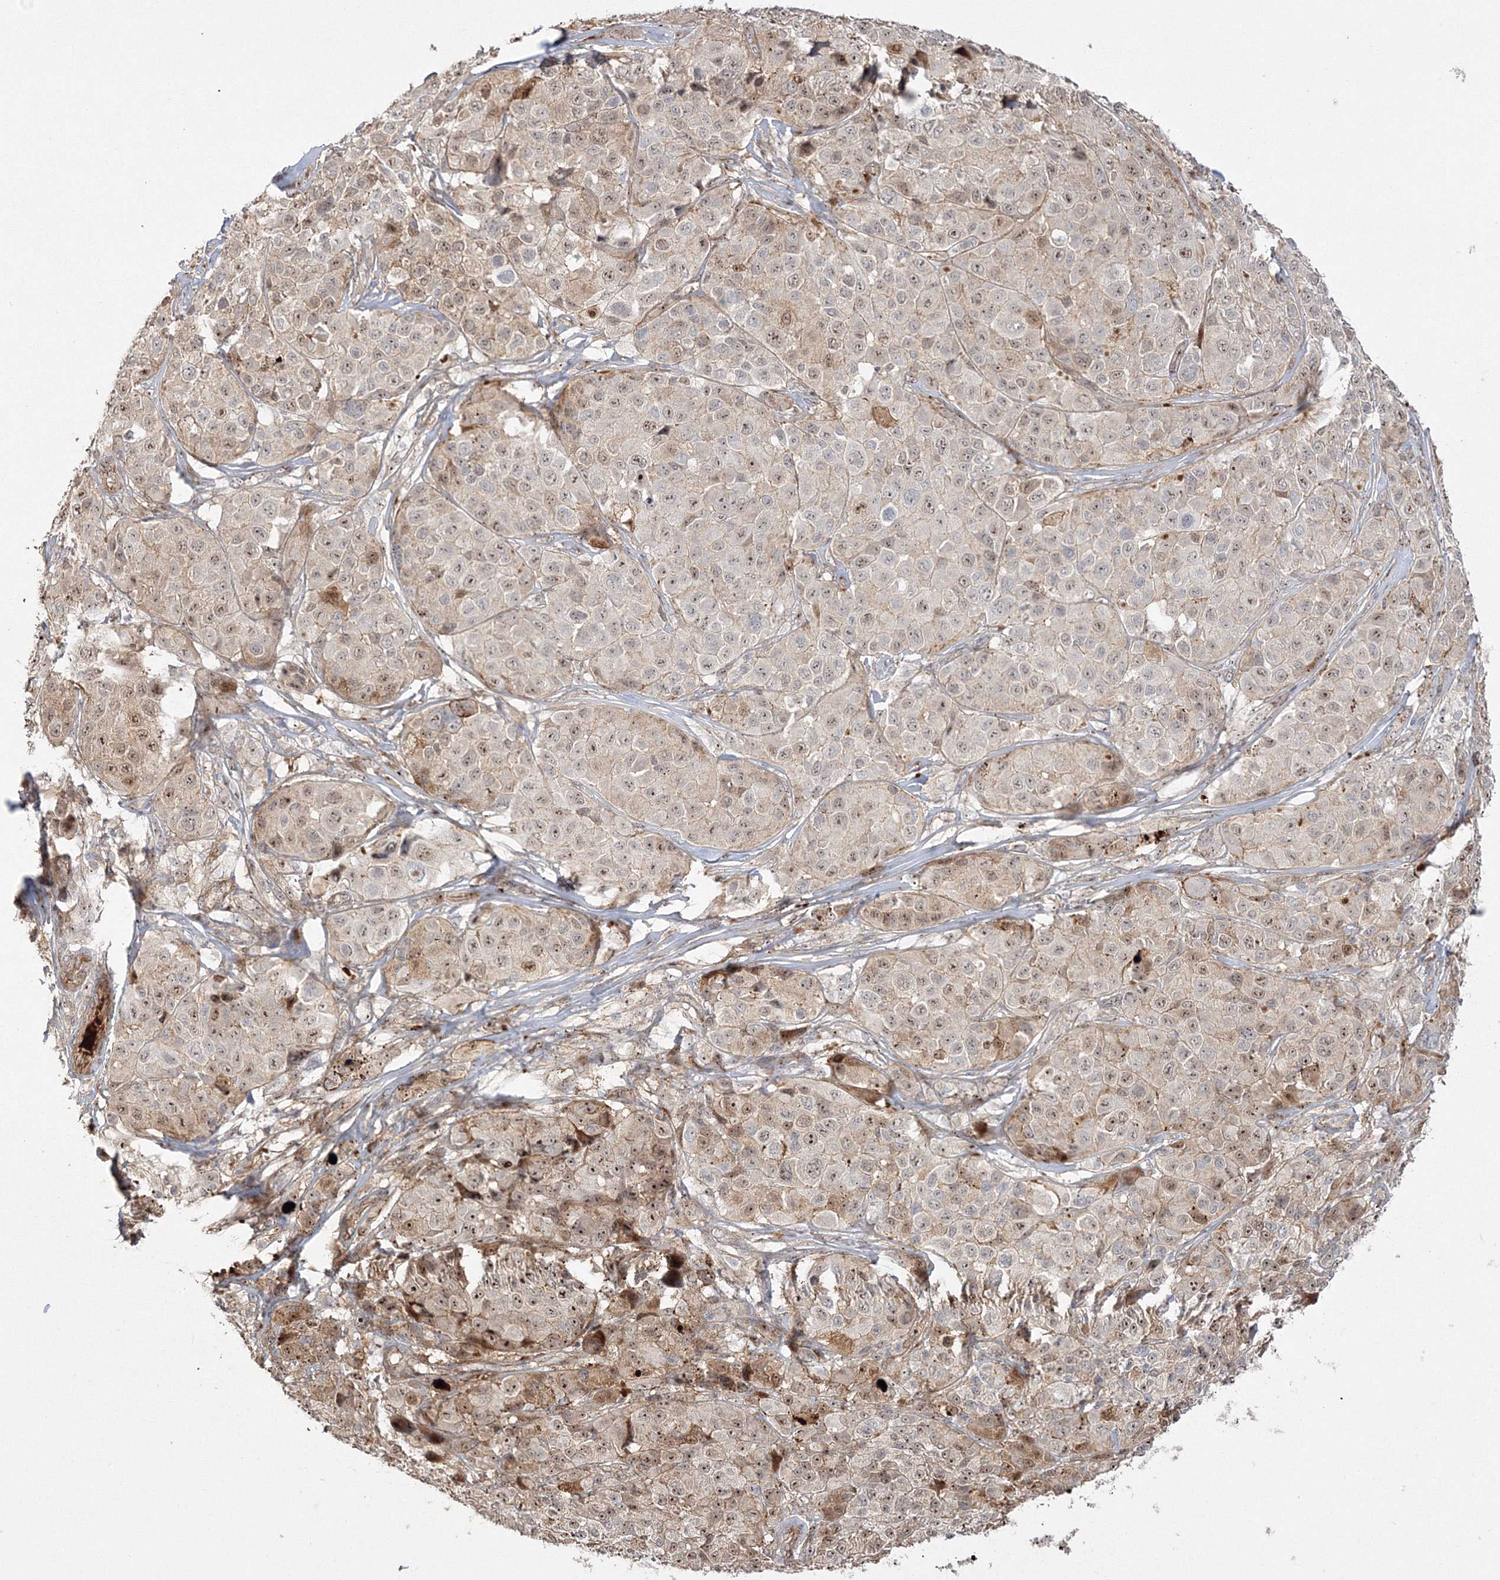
{"staining": {"intensity": "moderate", "quantity": "25%-75%", "location": "nuclear"}, "tissue": "melanoma", "cell_type": "Tumor cells", "image_type": "cancer", "snomed": [{"axis": "morphology", "description": "Malignant melanoma, NOS"}, {"axis": "topography", "description": "Skin of trunk"}], "caption": "Protein staining displays moderate nuclear positivity in approximately 25%-75% of tumor cells in malignant melanoma. (Stains: DAB (3,3'-diaminobenzidine) in brown, nuclei in blue, Microscopy: brightfield microscopy at high magnification).", "gene": "NPM3", "patient": {"sex": "male", "age": 71}}